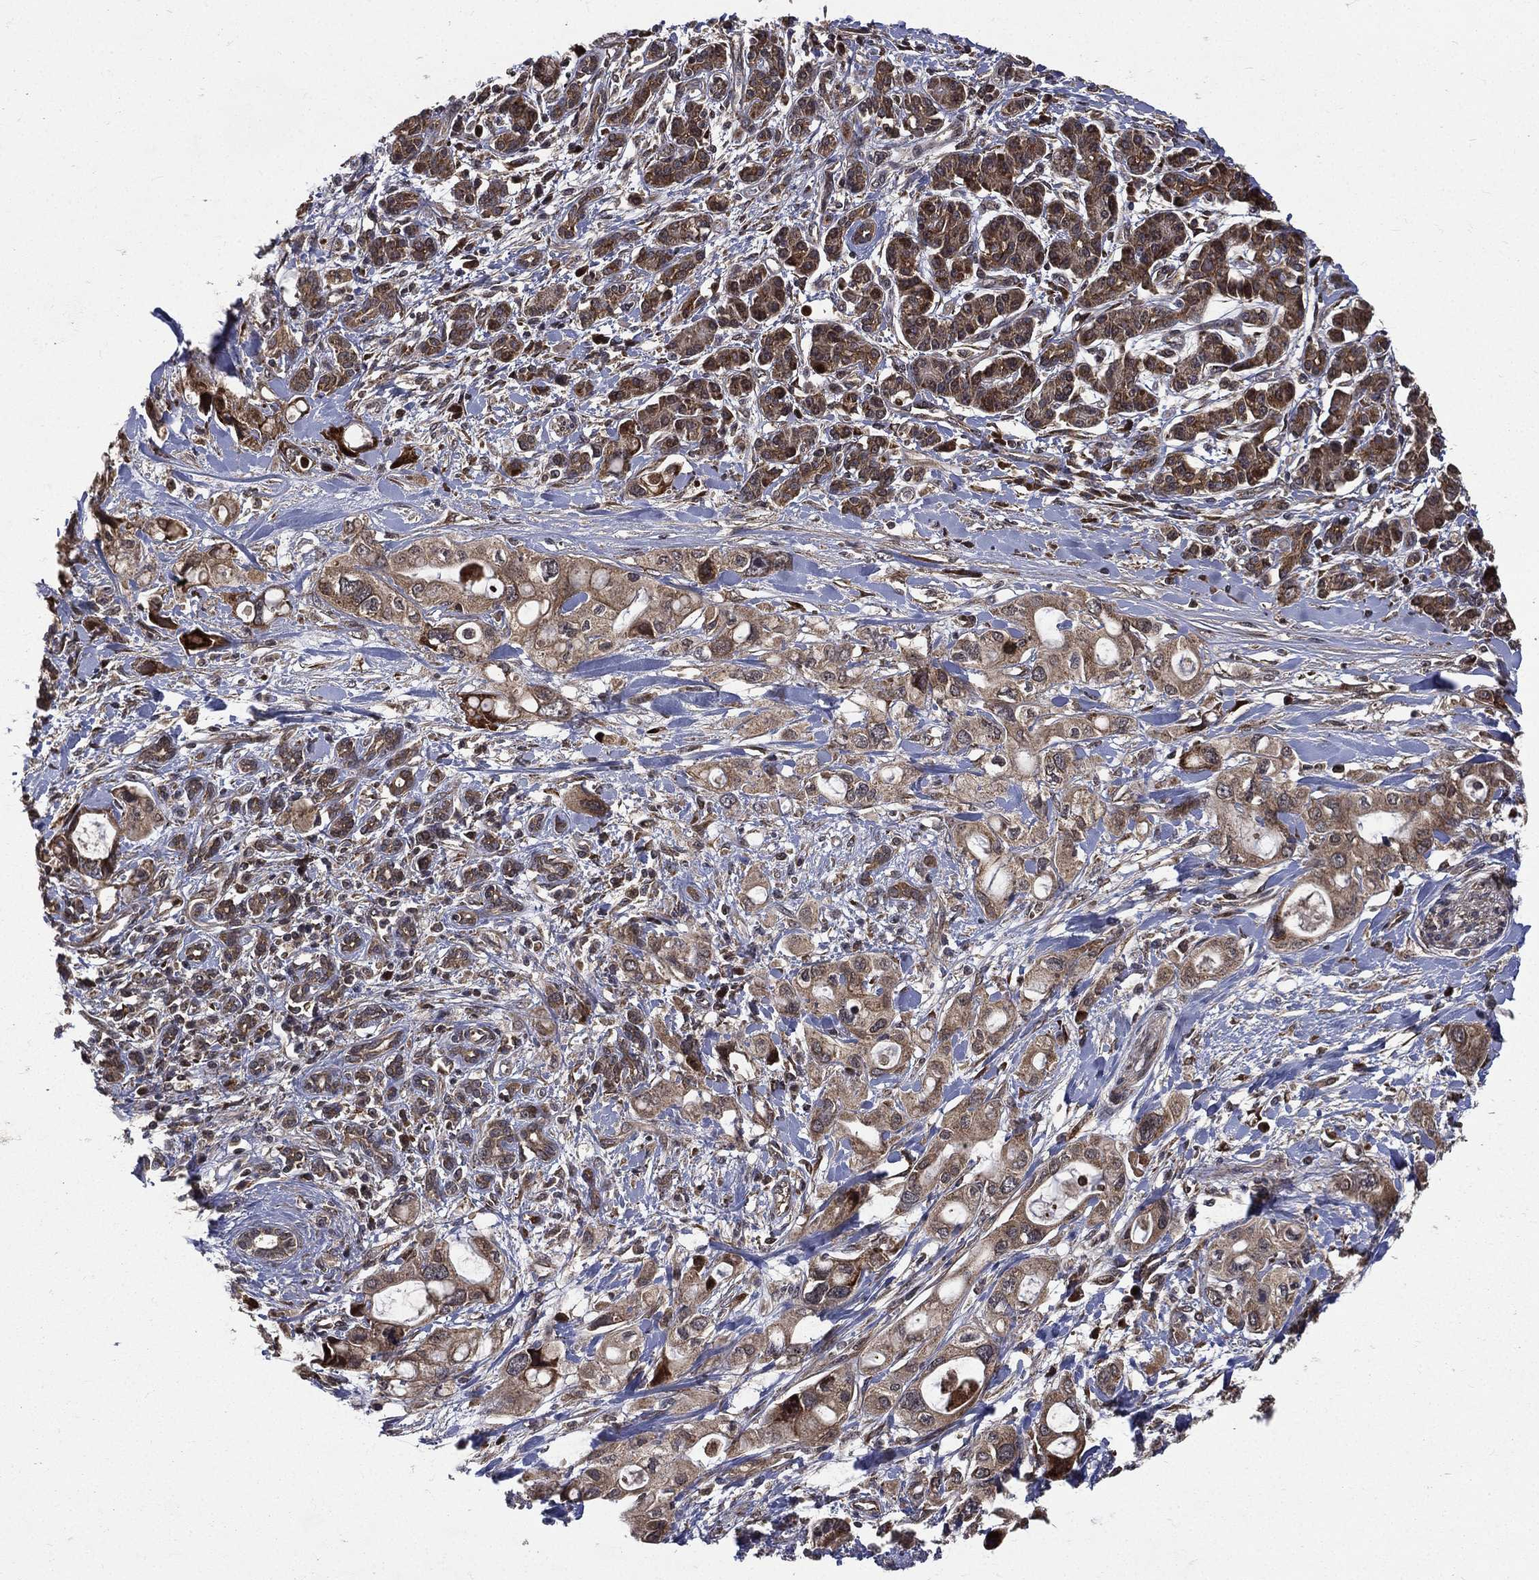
{"staining": {"intensity": "strong", "quantity": "25%-75%", "location": "cytoplasmic/membranous"}, "tissue": "pancreatic cancer", "cell_type": "Tumor cells", "image_type": "cancer", "snomed": [{"axis": "morphology", "description": "Adenocarcinoma, NOS"}, {"axis": "topography", "description": "Pancreas"}], "caption": "The photomicrograph demonstrates staining of pancreatic cancer (adenocarcinoma), revealing strong cytoplasmic/membranous protein positivity (brown color) within tumor cells.", "gene": "RAB11FIP4", "patient": {"sex": "female", "age": 56}}